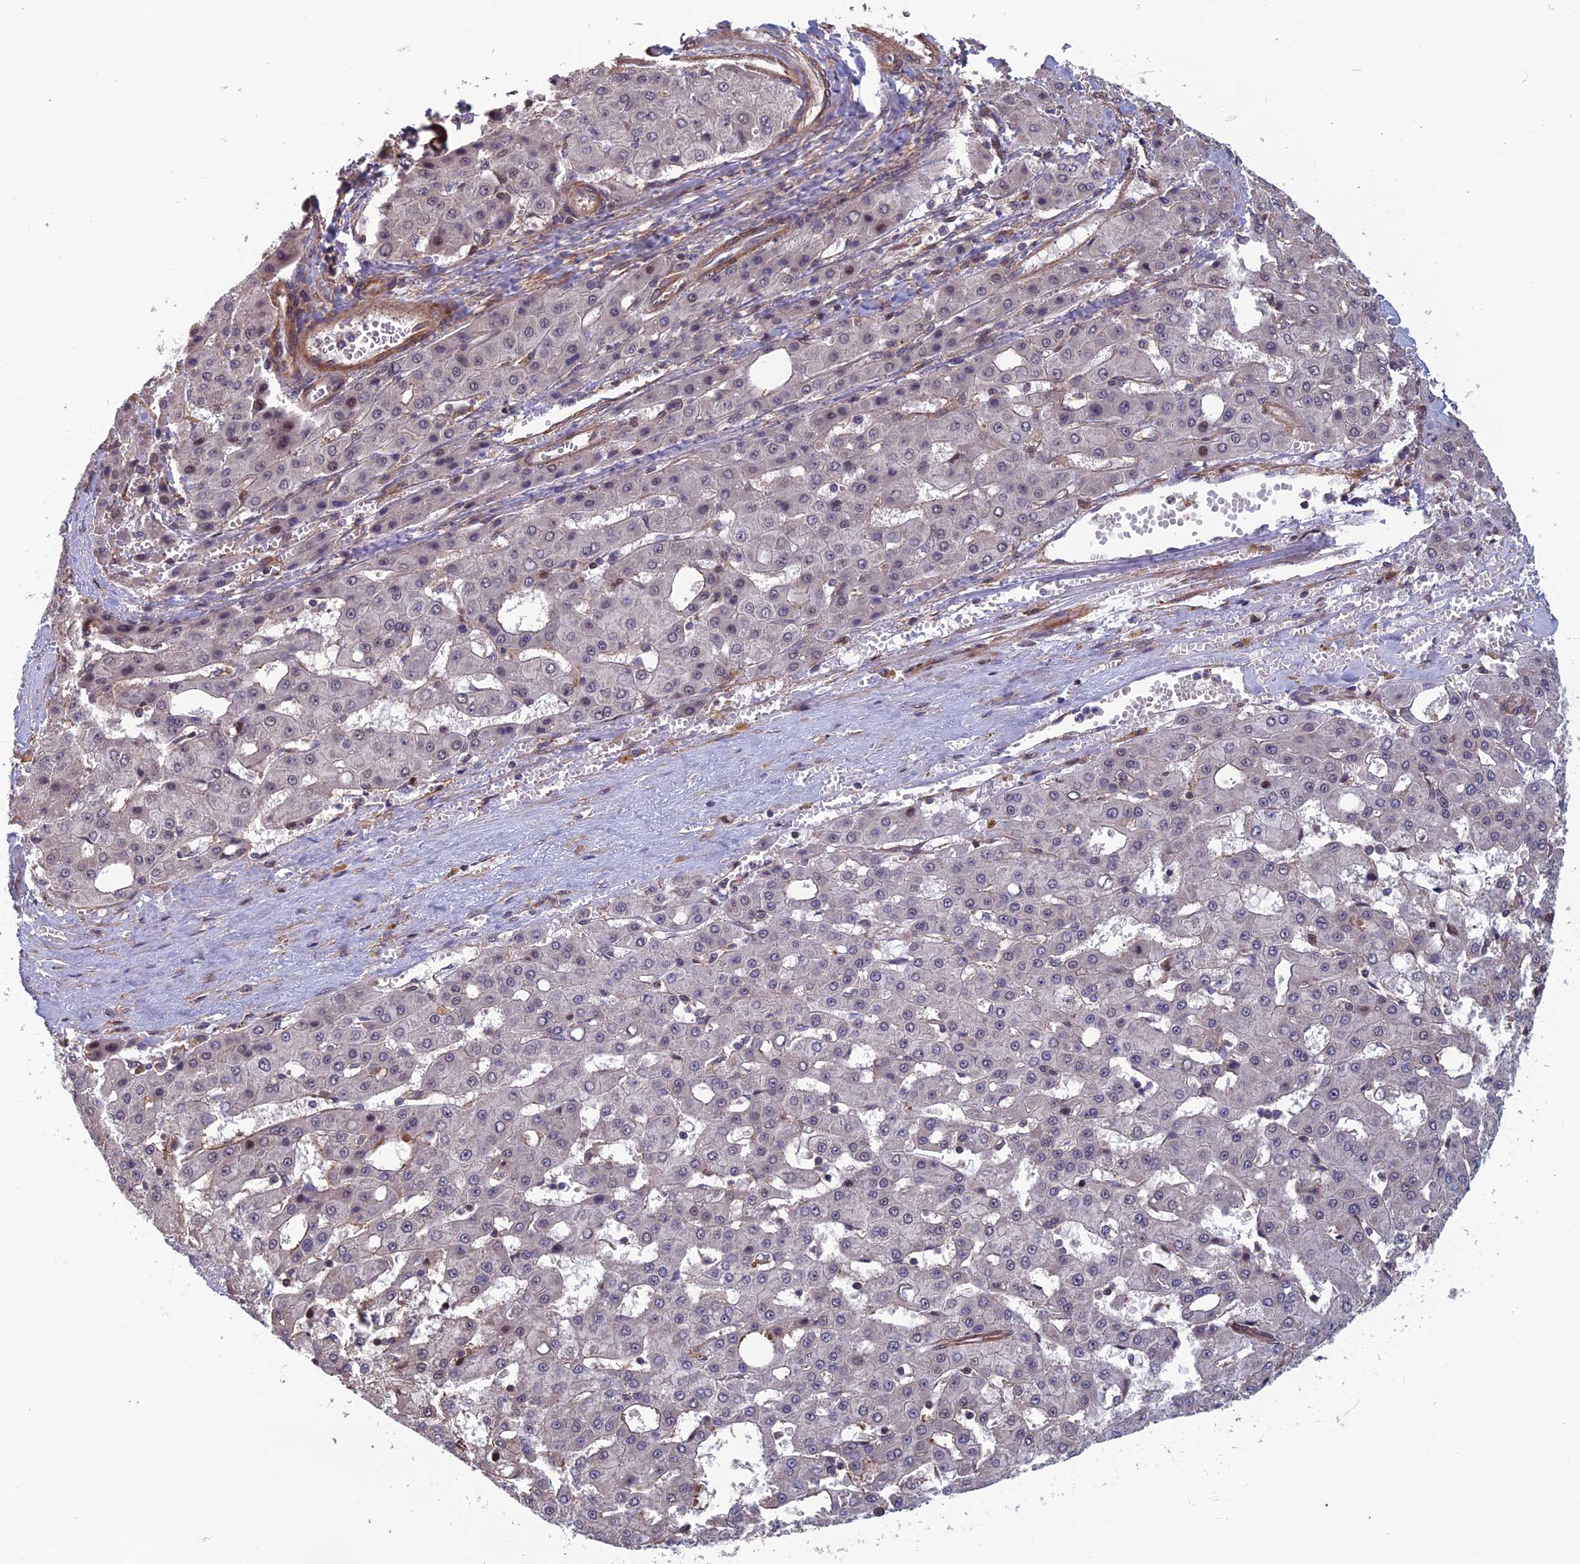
{"staining": {"intensity": "negative", "quantity": "none", "location": "none"}, "tissue": "liver cancer", "cell_type": "Tumor cells", "image_type": "cancer", "snomed": [{"axis": "morphology", "description": "Carcinoma, Hepatocellular, NOS"}, {"axis": "topography", "description": "Liver"}], "caption": "IHC histopathology image of neoplastic tissue: human liver hepatocellular carcinoma stained with DAB displays no significant protein positivity in tumor cells. The staining was performed using DAB (3,3'-diaminobenzidine) to visualize the protein expression in brown, while the nuclei were stained in blue with hematoxylin (Magnification: 20x).", "gene": "CCDC183", "patient": {"sex": "male", "age": 47}}